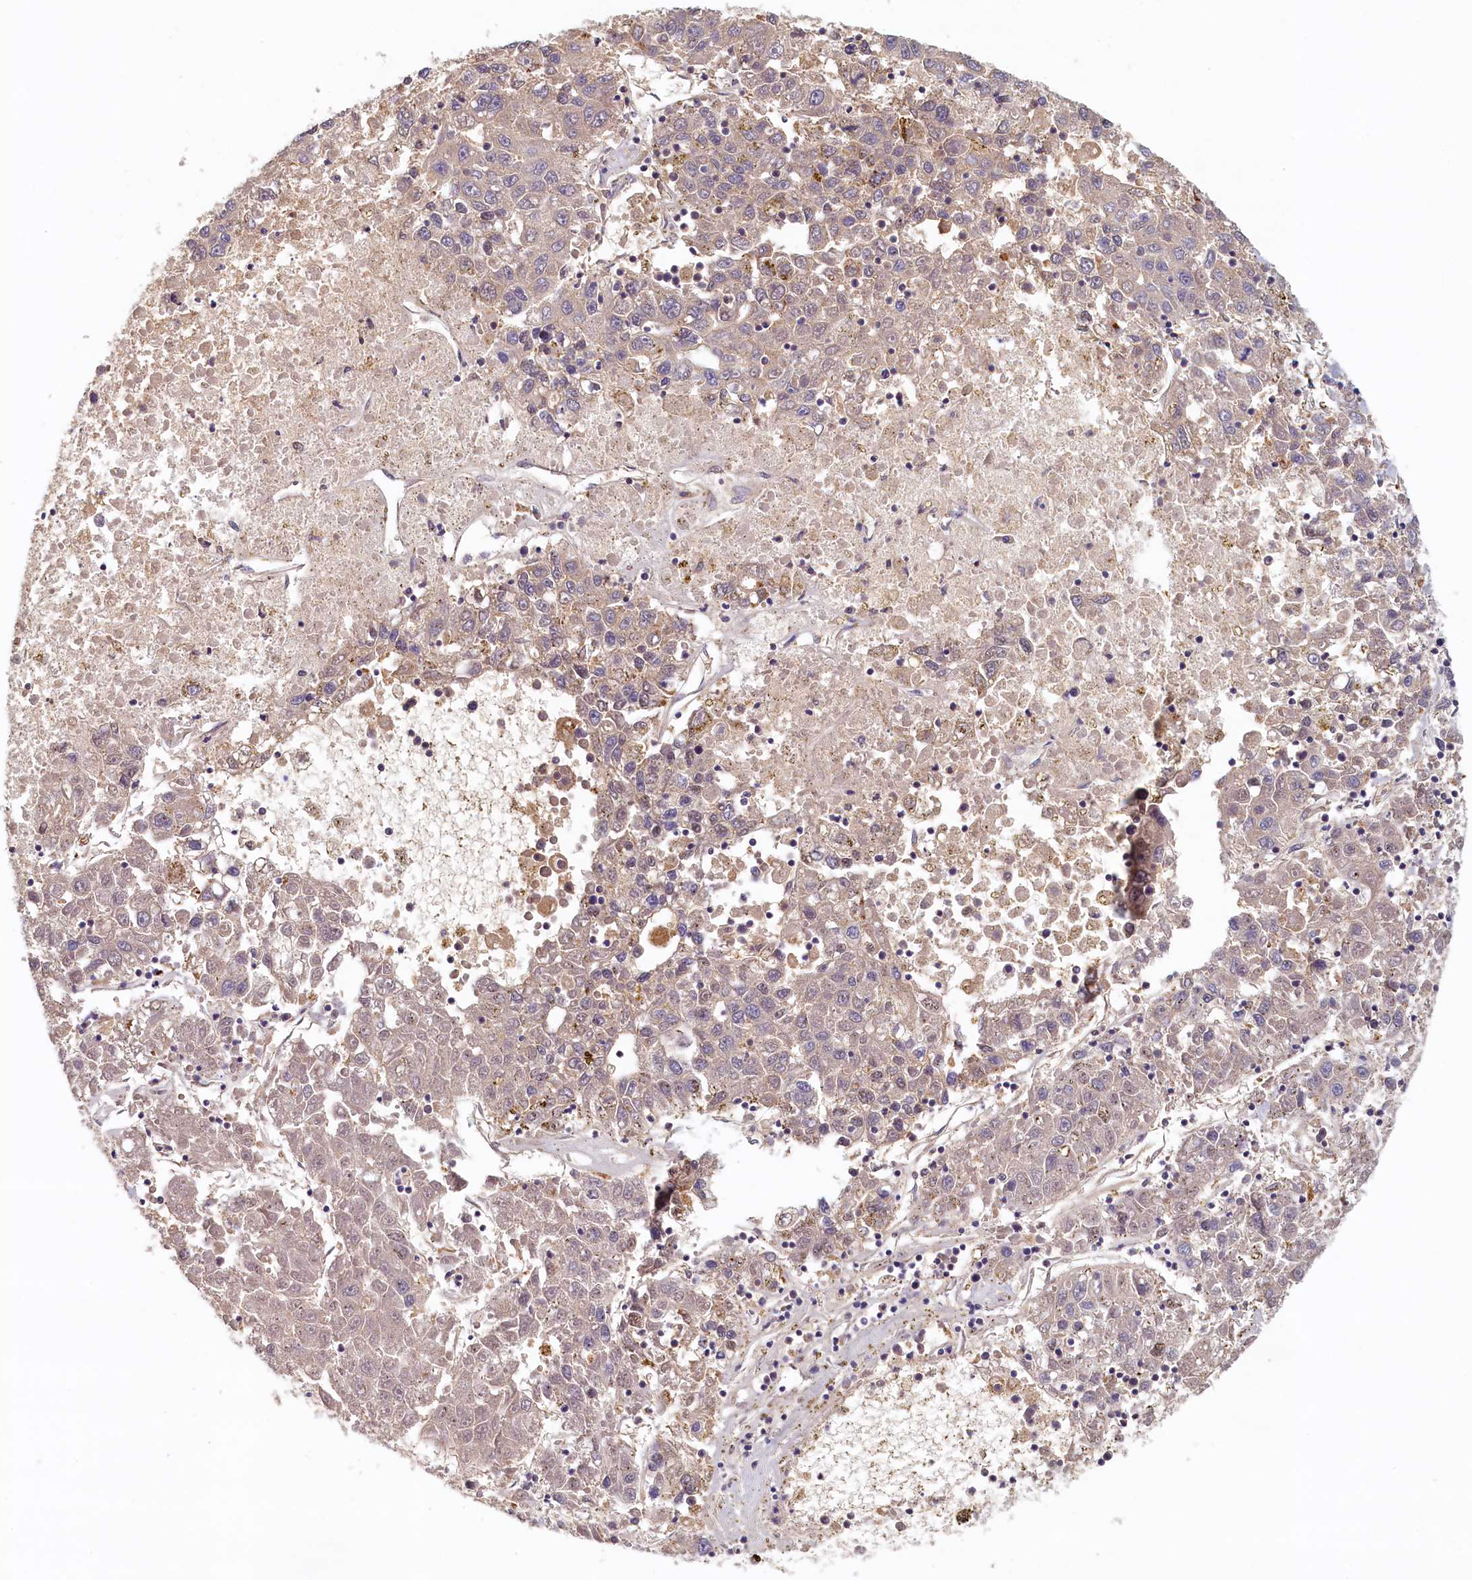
{"staining": {"intensity": "weak", "quantity": ">75%", "location": "cytoplasmic/membranous"}, "tissue": "liver cancer", "cell_type": "Tumor cells", "image_type": "cancer", "snomed": [{"axis": "morphology", "description": "Carcinoma, Hepatocellular, NOS"}, {"axis": "topography", "description": "Liver"}], "caption": "Weak cytoplasmic/membranous staining for a protein is present in about >75% of tumor cells of liver cancer (hepatocellular carcinoma) using immunohistochemistry.", "gene": "NUBP2", "patient": {"sex": "male", "age": 49}}